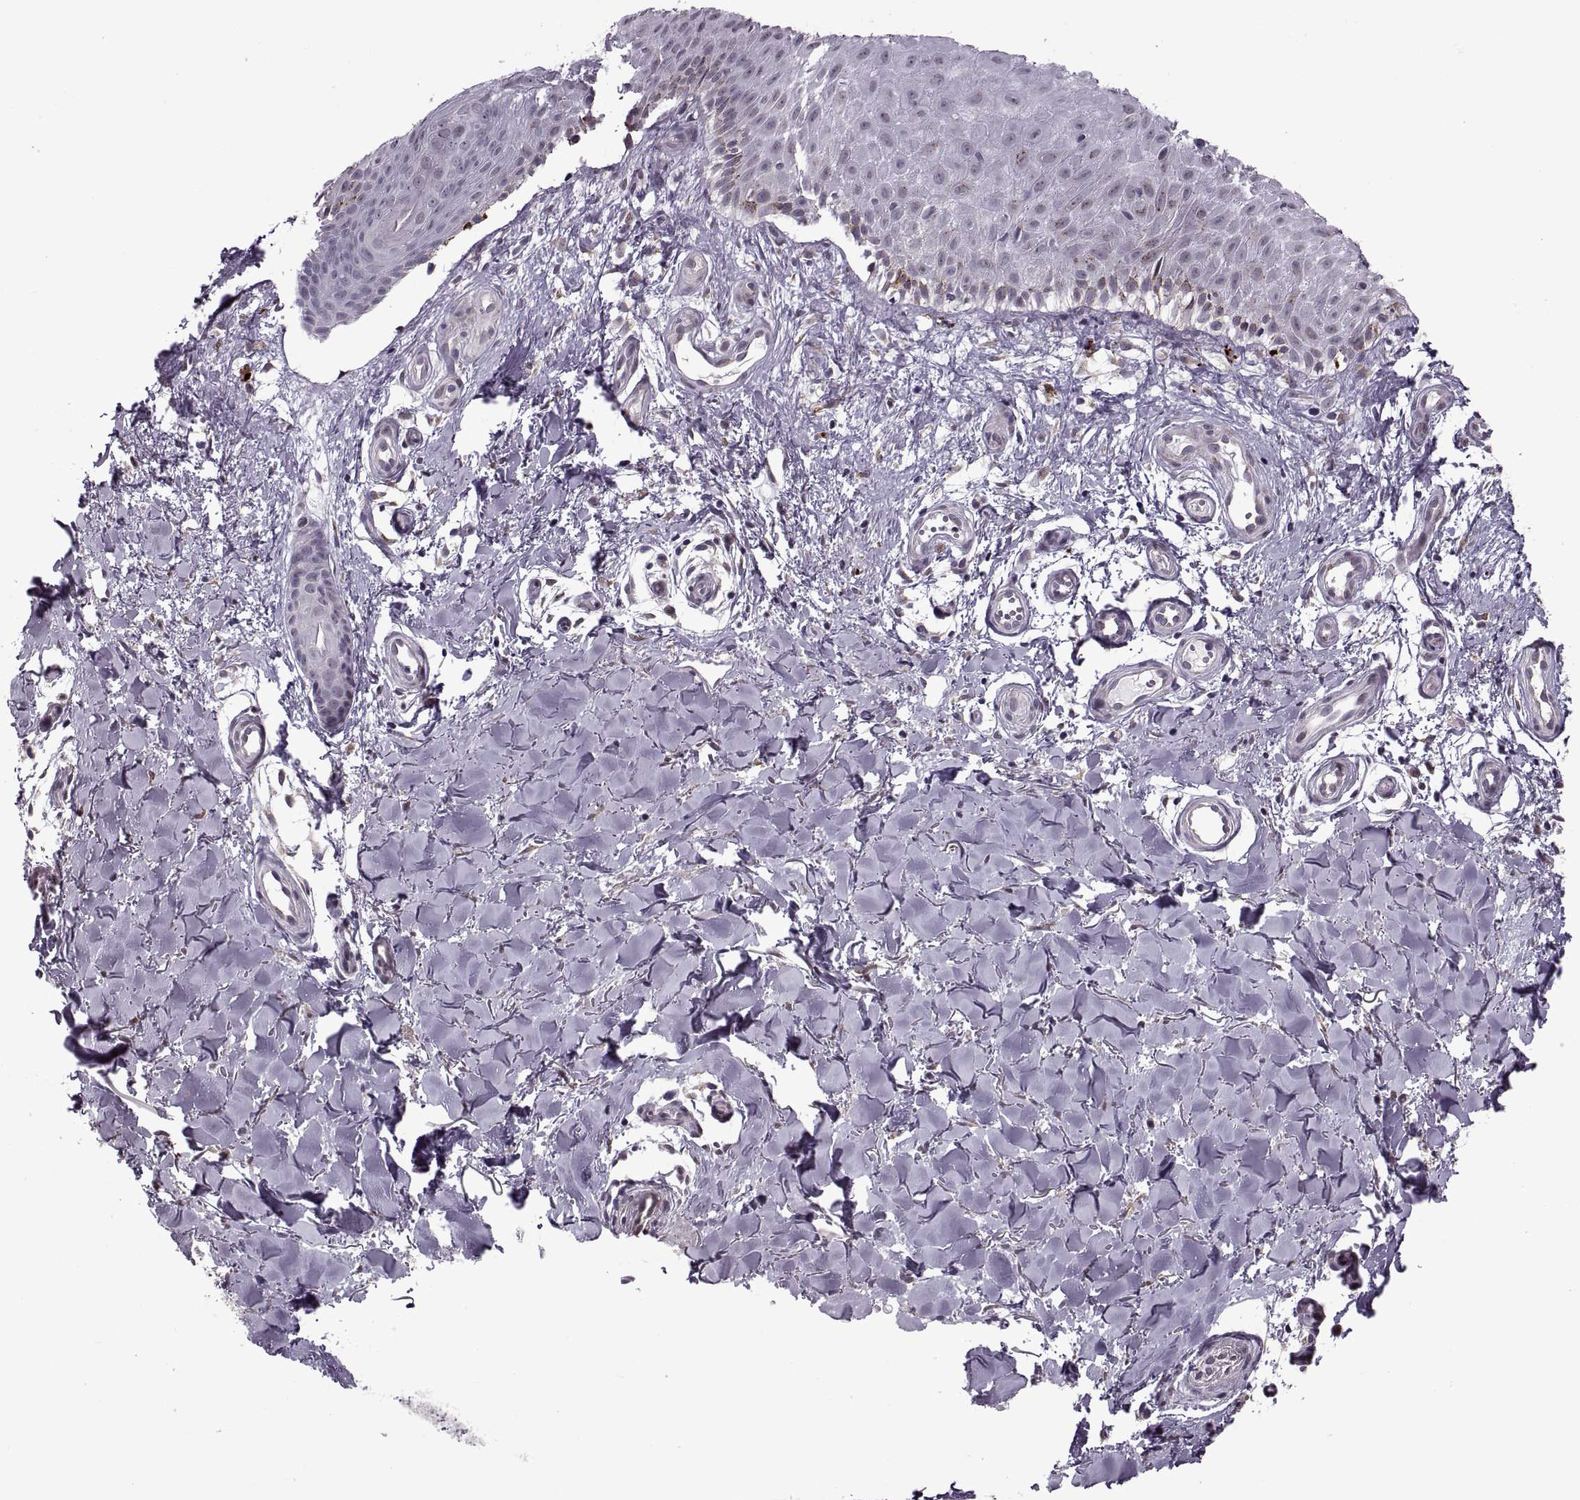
{"staining": {"intensity": "negative", "quantity": "none", "location": "none"}, "tissue": "melanoma", "cell_type": "Tumor cells", "image_type": "cancer", "snomed": [{"axis": "morphology", "description": "Malignant melanoma, NOS"}, {"axis": "topography", "description": "Skin"}], "caption": "IHC of human malignant melanoma shows no positivity in tumor cells.", "gene": "PRSS37", "patient": {"sex": "female", "age": 53}}